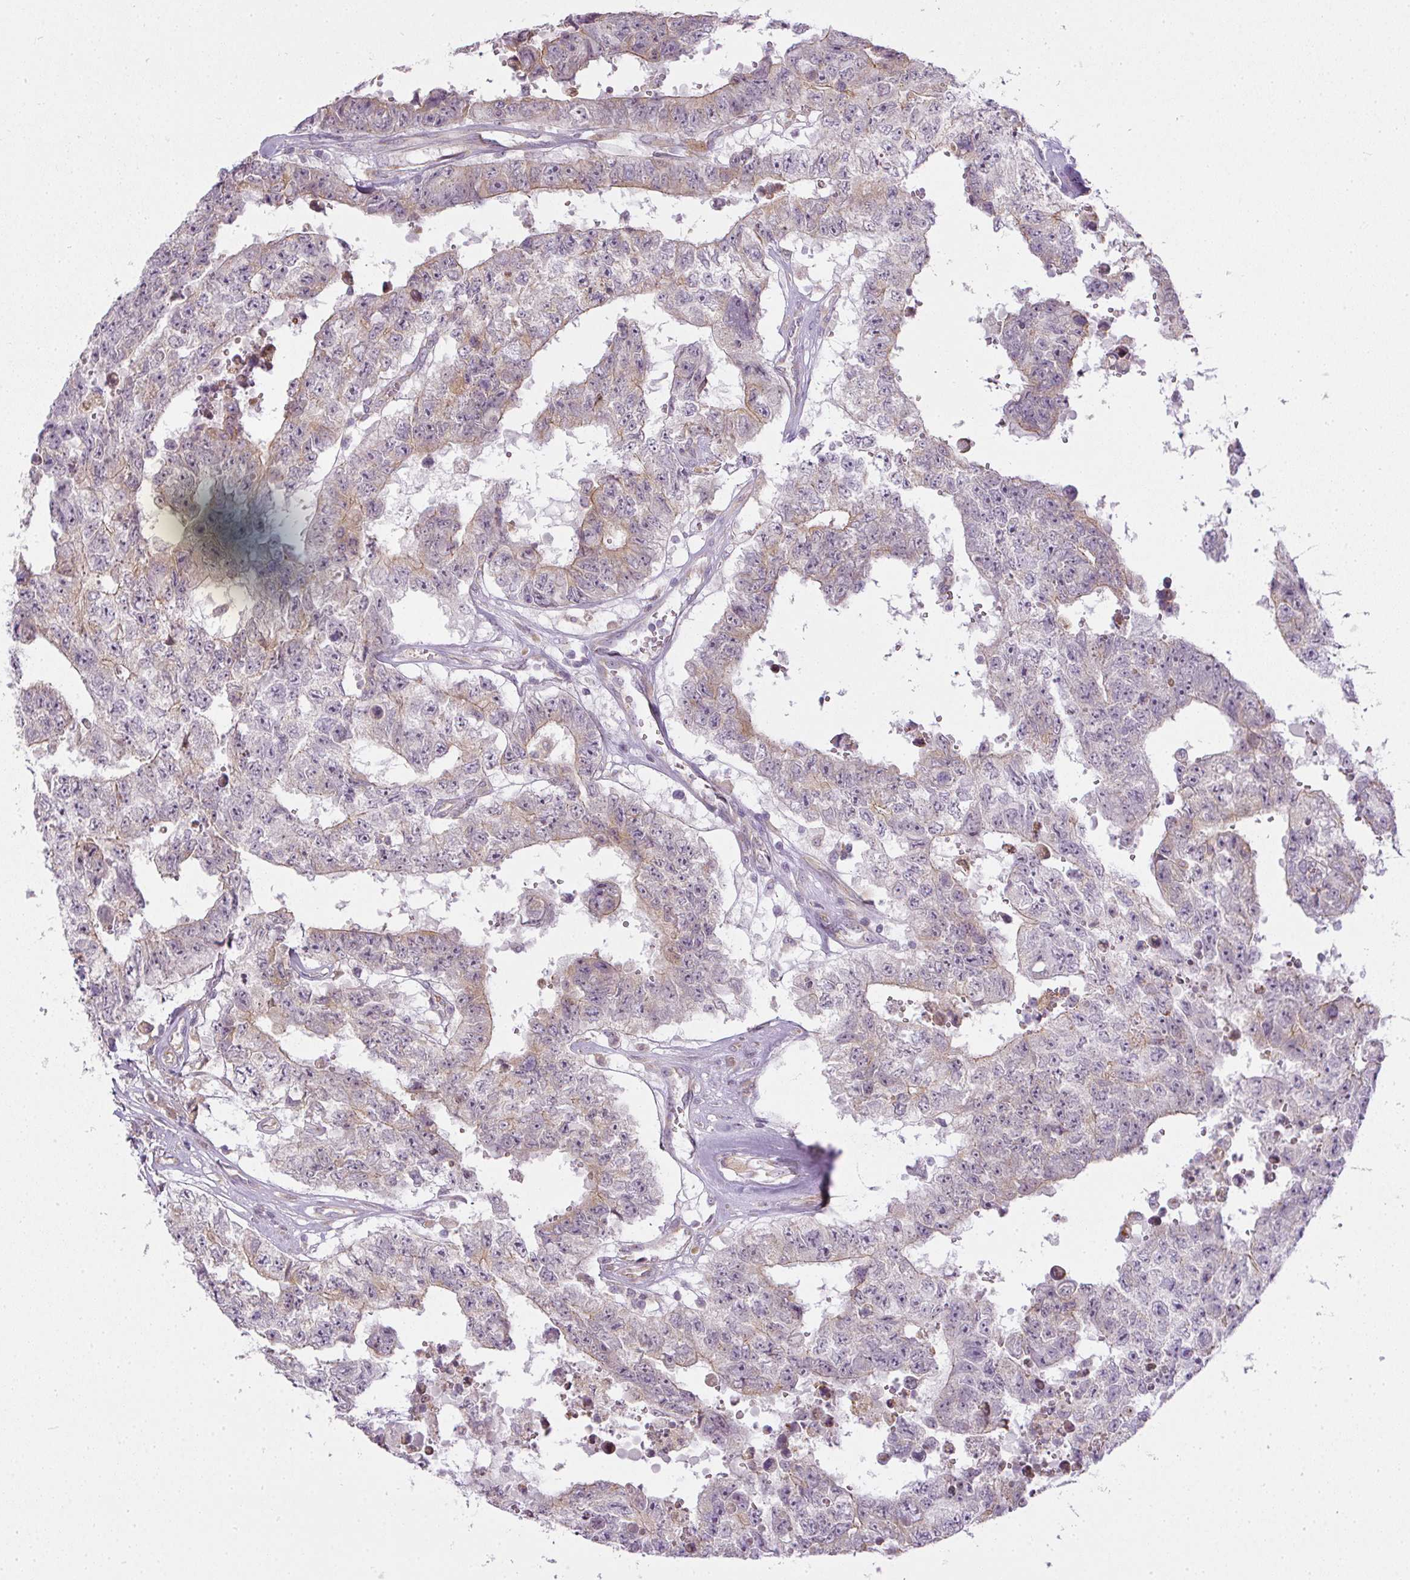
{"staining": {"intensity": "weak", "quantity": "<25%", "location": "cytoplasmic/membranous"}, "tissue": "testis cancer", "cell_type": "Tumor cells", "image_type": "cancer", "snomed": [{"axis": "morphology", "description": "Normal tissue, NOS"}, {"axis": "morphology", "description": "Carcinoma, Embryonal, NOS"}, {"axis": "topography", "description": "Testis"}, {"axis": "topography", "description": "Epididymis"}], "caption": "DAB (3,3'-diaminobenzidine) immunohistochemical staining of human embryonal carcinoma (testis) exhibits no significant expression in tumor cells. The staining is performed using DAB (3,3'-diaminobenzidine) brown chromogen with nuclei counter-stained in using hematoxylin.", "gene": "MED19", "patient": {"sex": "male", "age": 25}}